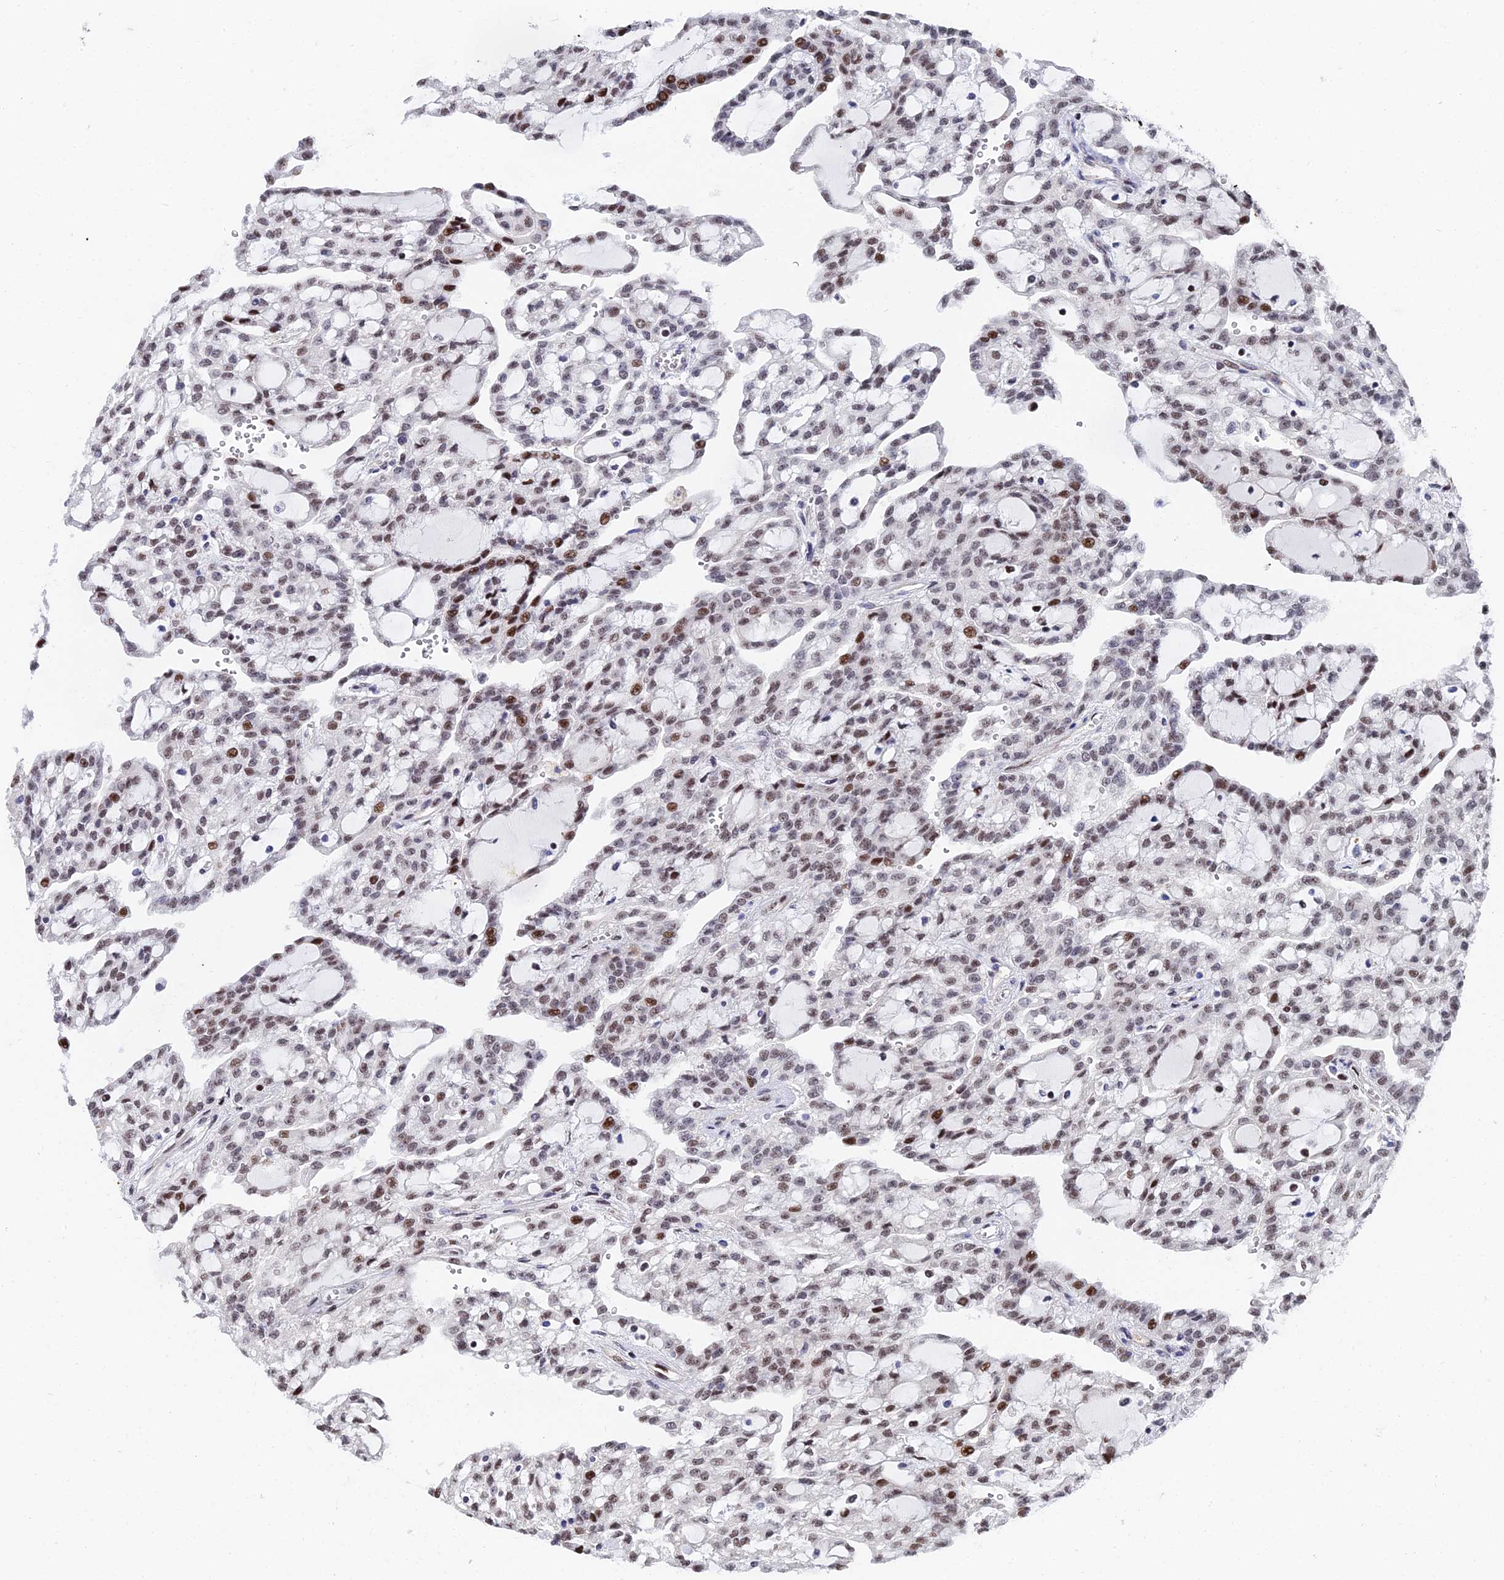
{"staining": {"intensity": "moderate", "quantity": ">75%", "location": "nuclear"}, "tissue": "renal cancer", "cell_type": "Tumor cells", "image_type": "cancer", "snomed": [{"axis": "morphology", "description": "Adenocarcinoma, NOS"}, {"axis": "topography", "description": "Kidney"}], "caption": "Adenocarcinoma (renal) was stained to show a protein in brown. There is medium levels of moderate nuclear positivity in about >75% of tumor cells.", "gene": "TIFA", "patient": {"sex": "male", "age": 63}}